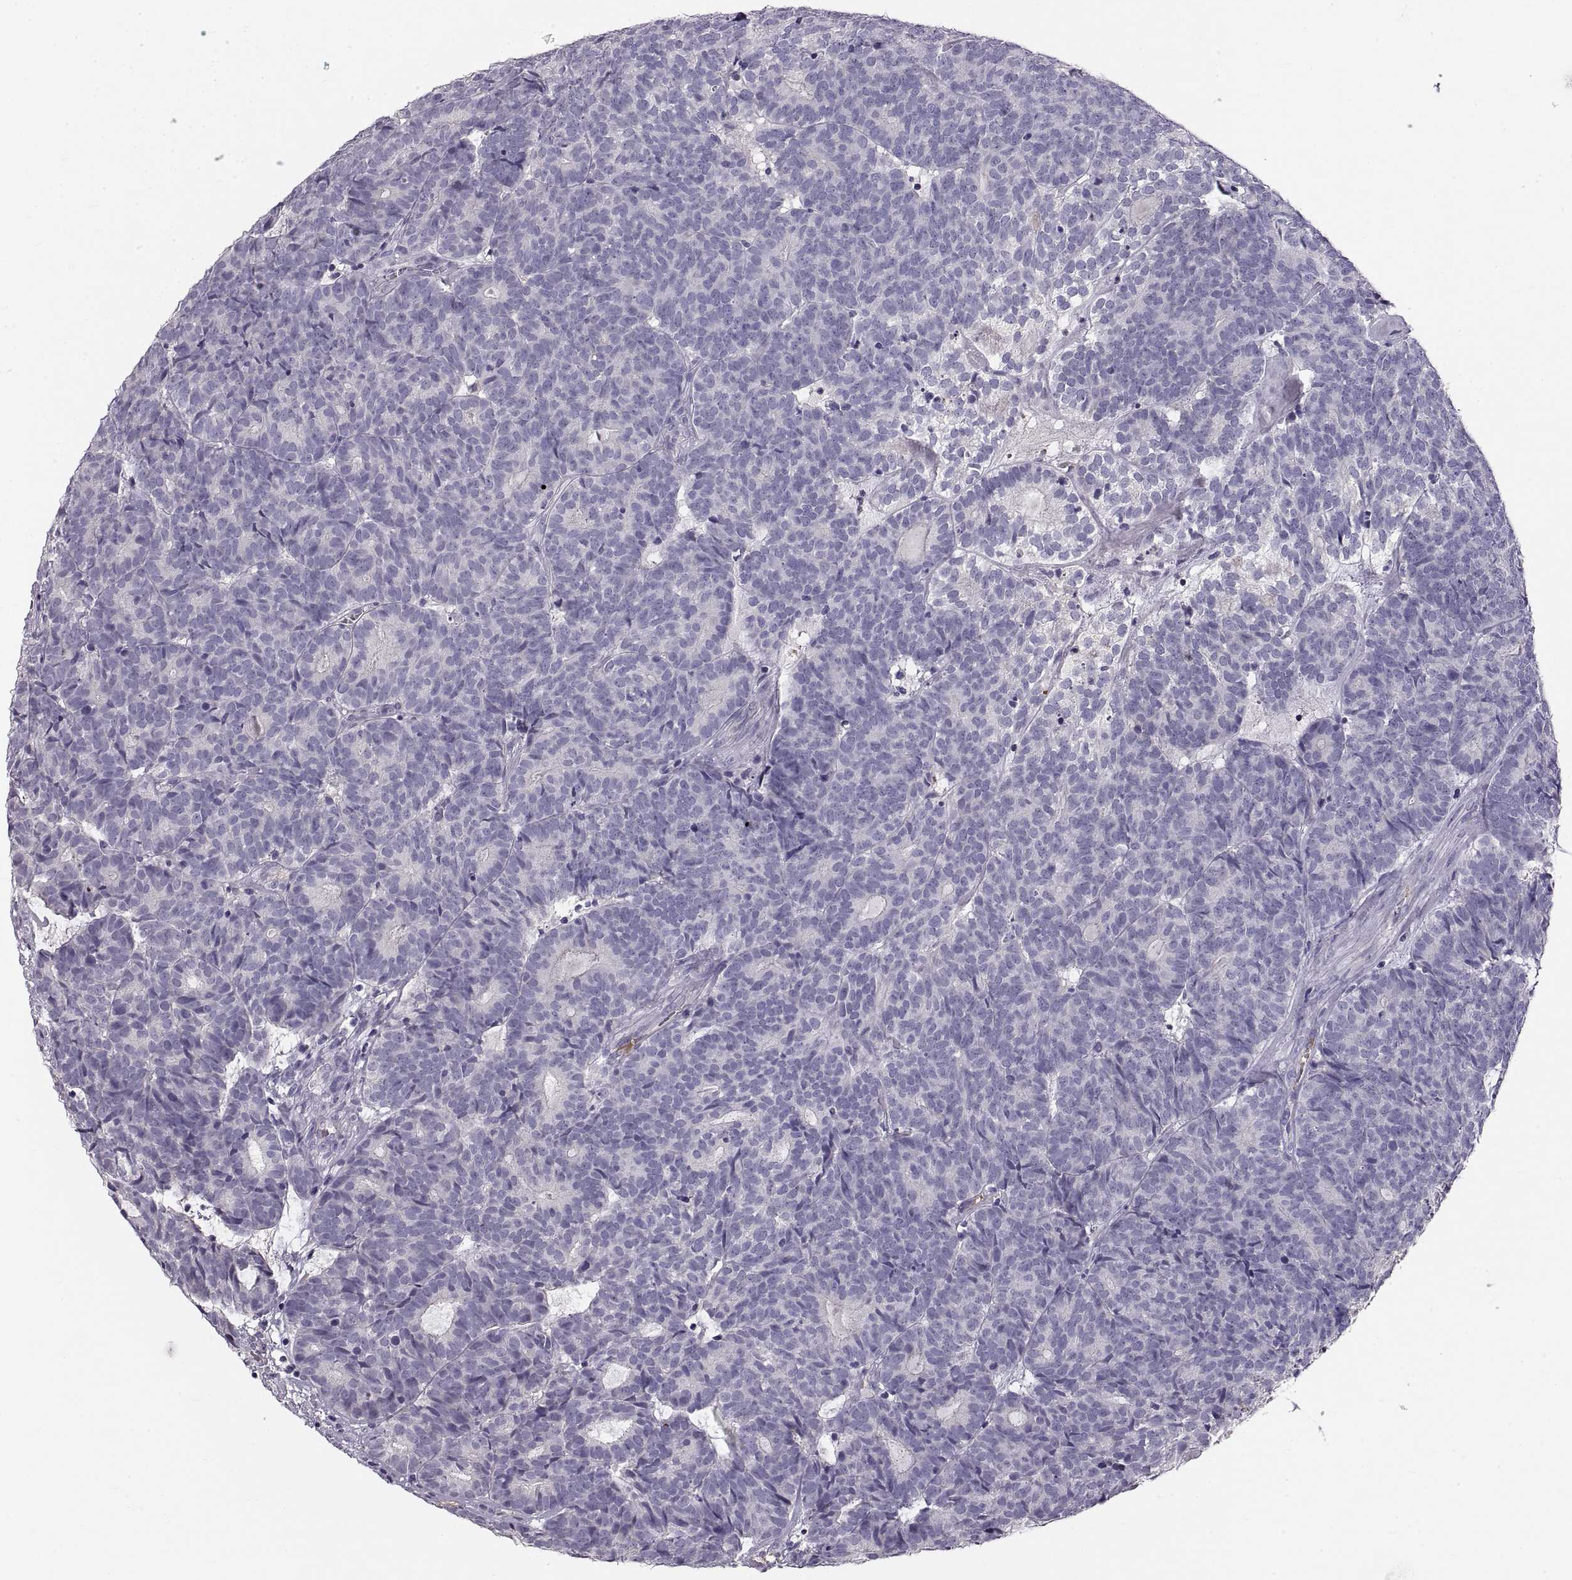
{"staining": {"intensity": "negative", "quantity": "none", "location": "none"}, "tissue": "head and neck cancer", "cell_type": "Tumor cells", "image_type": "cancer", "snomed": [{"axis": "morphology", "description": "Adenocarcinoma, NOS"}, {"axis": "topography", "description": "Head-Neck"}], "caption": "The image reveals no staining of tumor cells in head and neck cancer.", "gene": "ADAM32", "patient": {"sex": "female", "age": 81}}